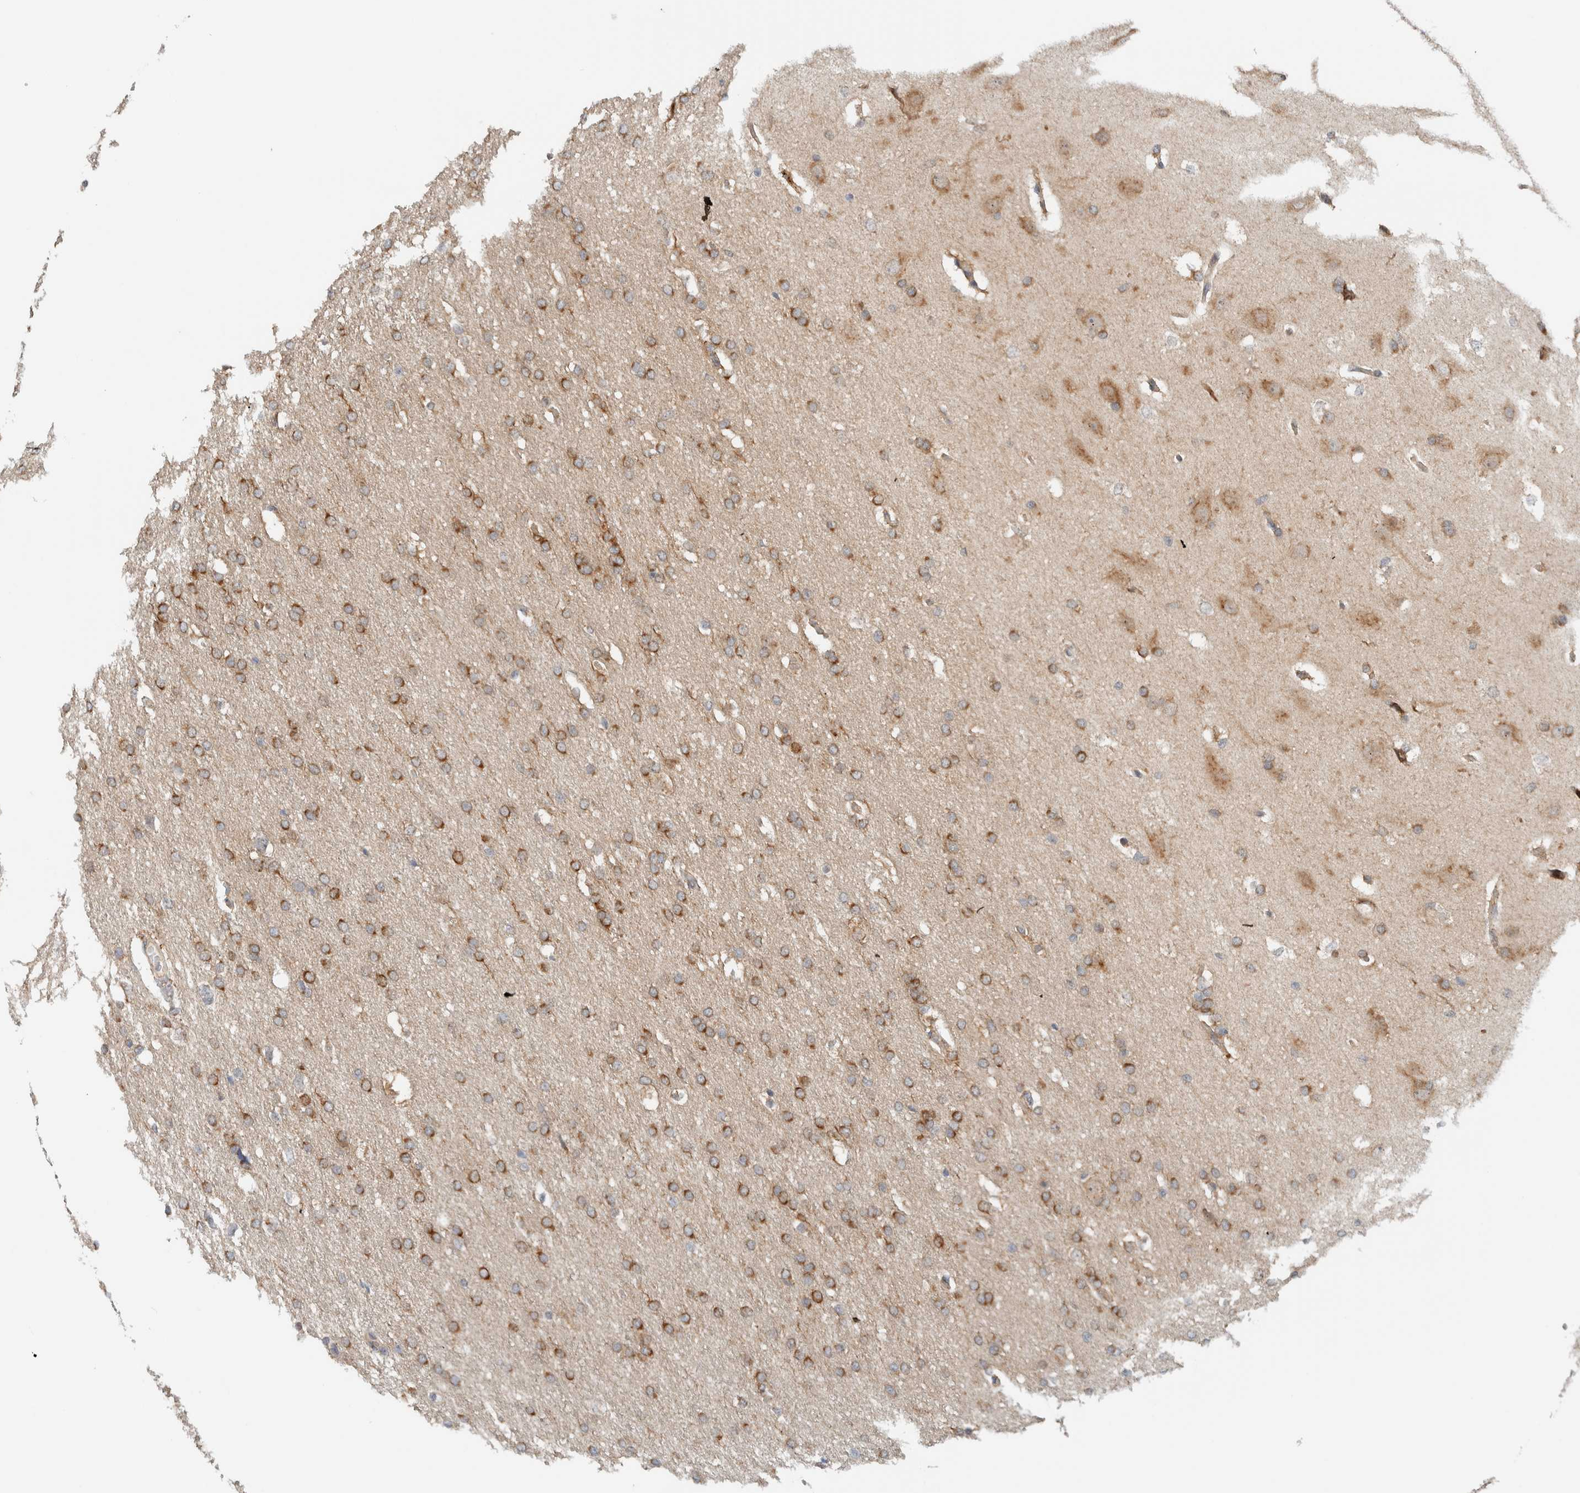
{"staining": {"intensity": "moderate", "quantity": ">75%", "location": "cytoplasmic/membranous"}, "tissue": "glioma", "cell_type": "Tumor cells", "image_type": "cancer", "snomed": [{"axis": "morphology", "description": "Glioma, malignant, Low grade"}, {"axis": "topography", "description": "Brain"}], "caption": "Glioma stained with a protein marker shows moderate staining in tumor cells.", "gene": "RERE", "patient": {"sex": "female", "age": 37}}